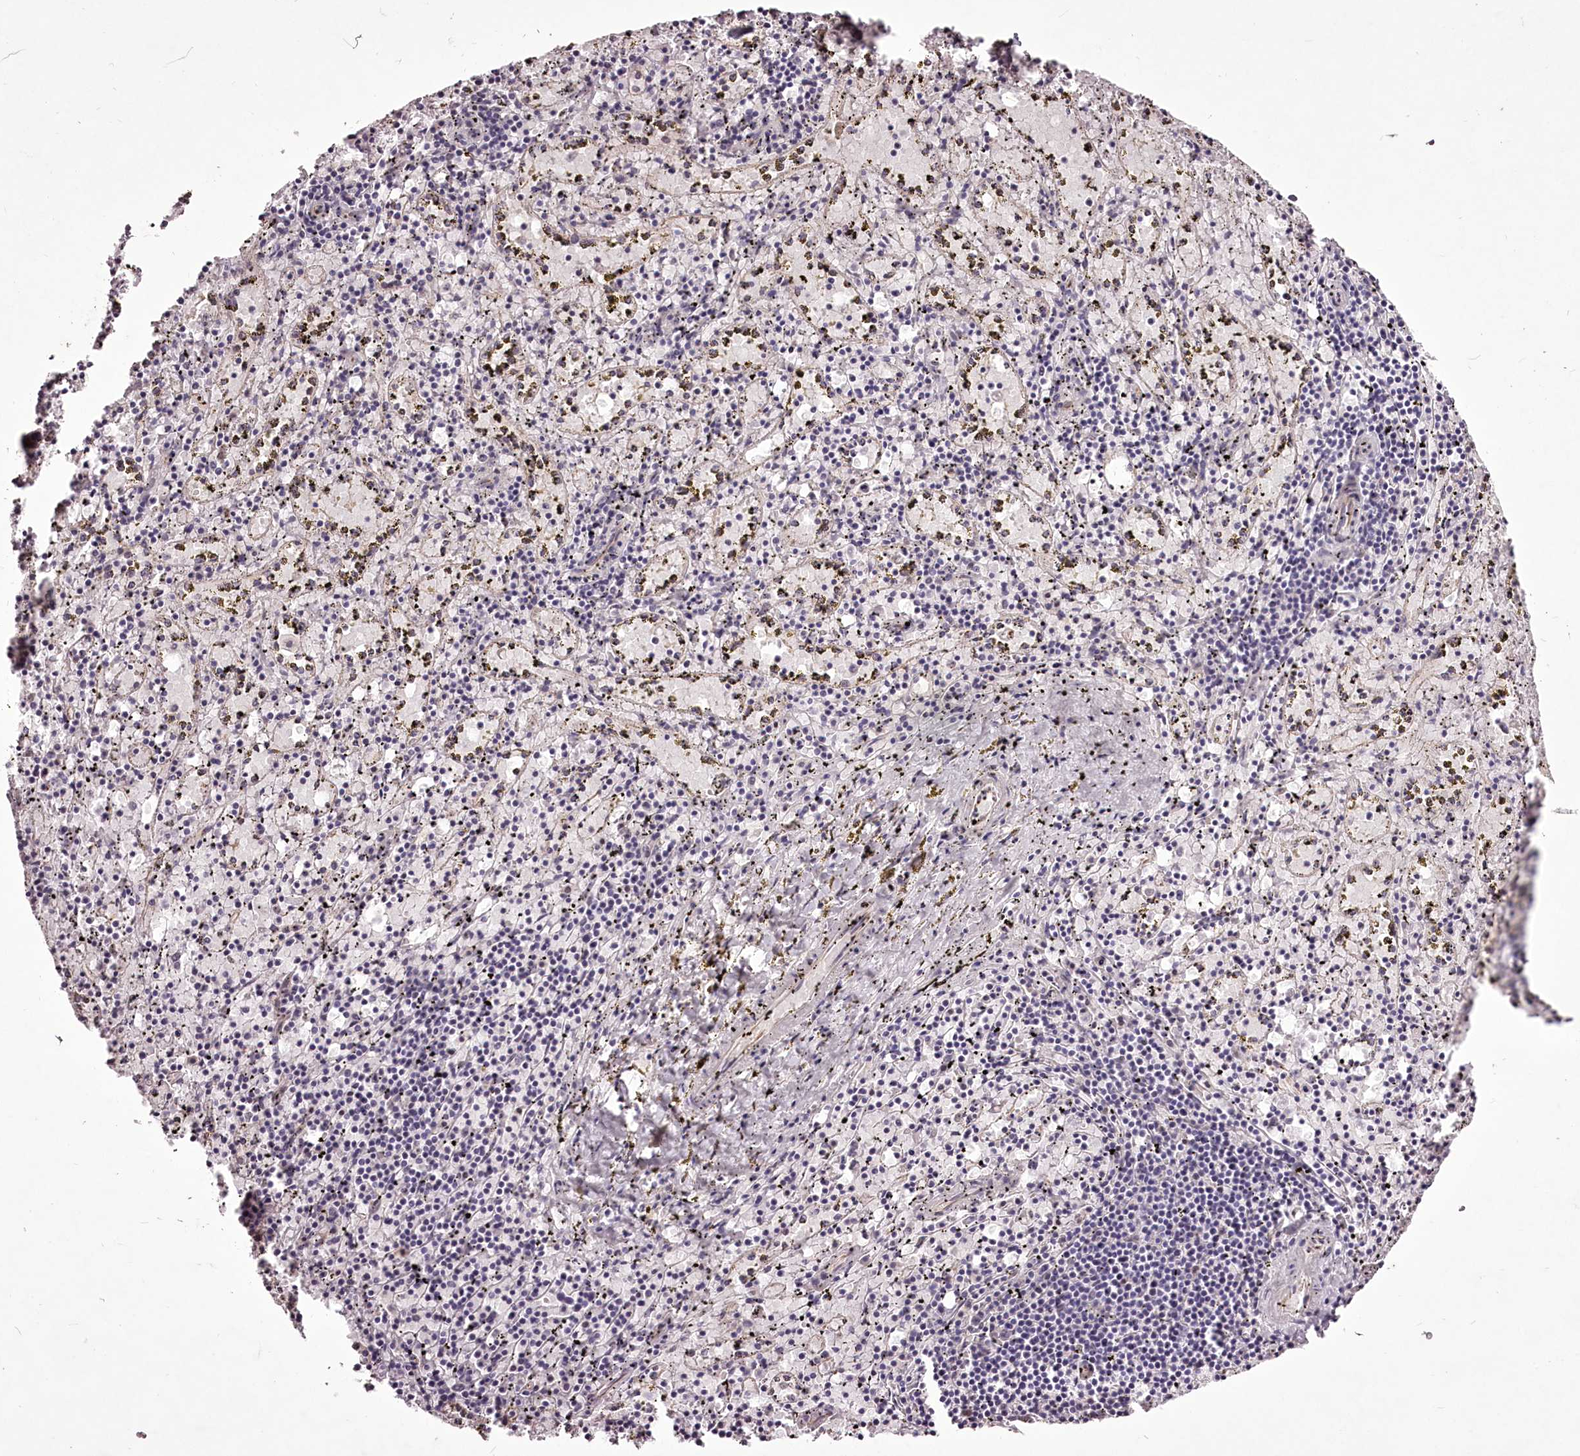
{"staining": {"intensity": "negative", "quantity": "none", "location": "none"}, "tissue": "spleen", "cell_type": "Cells in red pulp", "image_type": "normal", "snomed": [{"axis": "morphology", "description": "Normal tissue, NOS"}, {"axis": "topography", "description": "Spleen"}], "caption": "High power microscopy micrograph of an immunohistochemistry image of normal spleen, revealing no significant expression in cells in red pulp.", "gene": "C1orf56", "patient": {"sex": "male", "age": 11}}